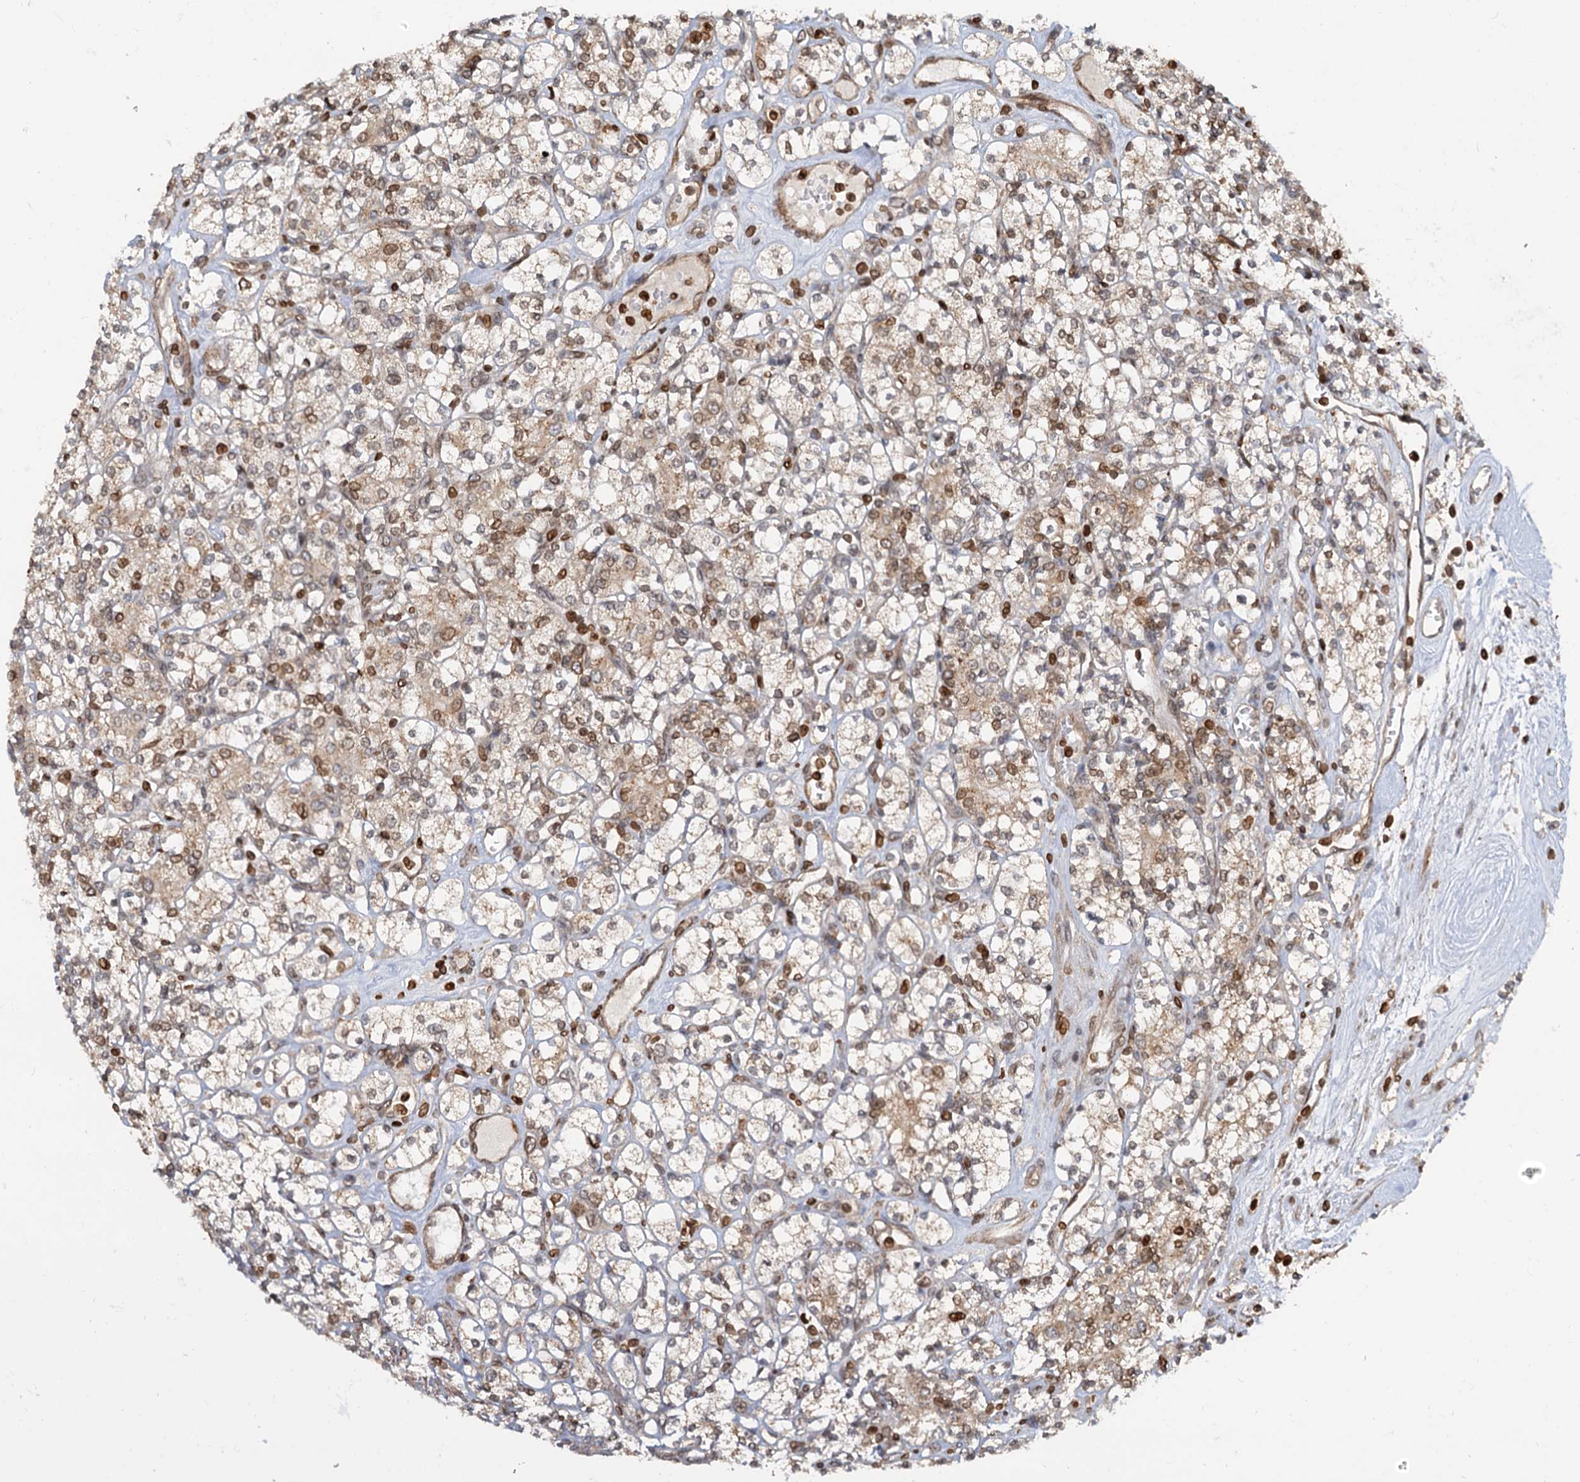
{"staining": {"intensity": "moderate", "quantity": "25%-75%", "location": "cytoplasmic/membranous,nuclear"}, "tissue": "renal cancer", "cell_type": "Tumor cells", "image_type": "cancer", "snomed": [{"axis": "morphology", "description": "Adenocarcinoma, NOS"}, {"axis": "topography", "description": "Kidney"}], "caption": "Immunohistochemistry (IHC) (DAB) staining of renal adenocarcinoma displays moderate cytoplasmic/membranous and nuclear protein positivity in approximately 25%-75% of tumor cells.", "gene": "ZC3H13", "patient": {"sex": "male", "age": 77}}